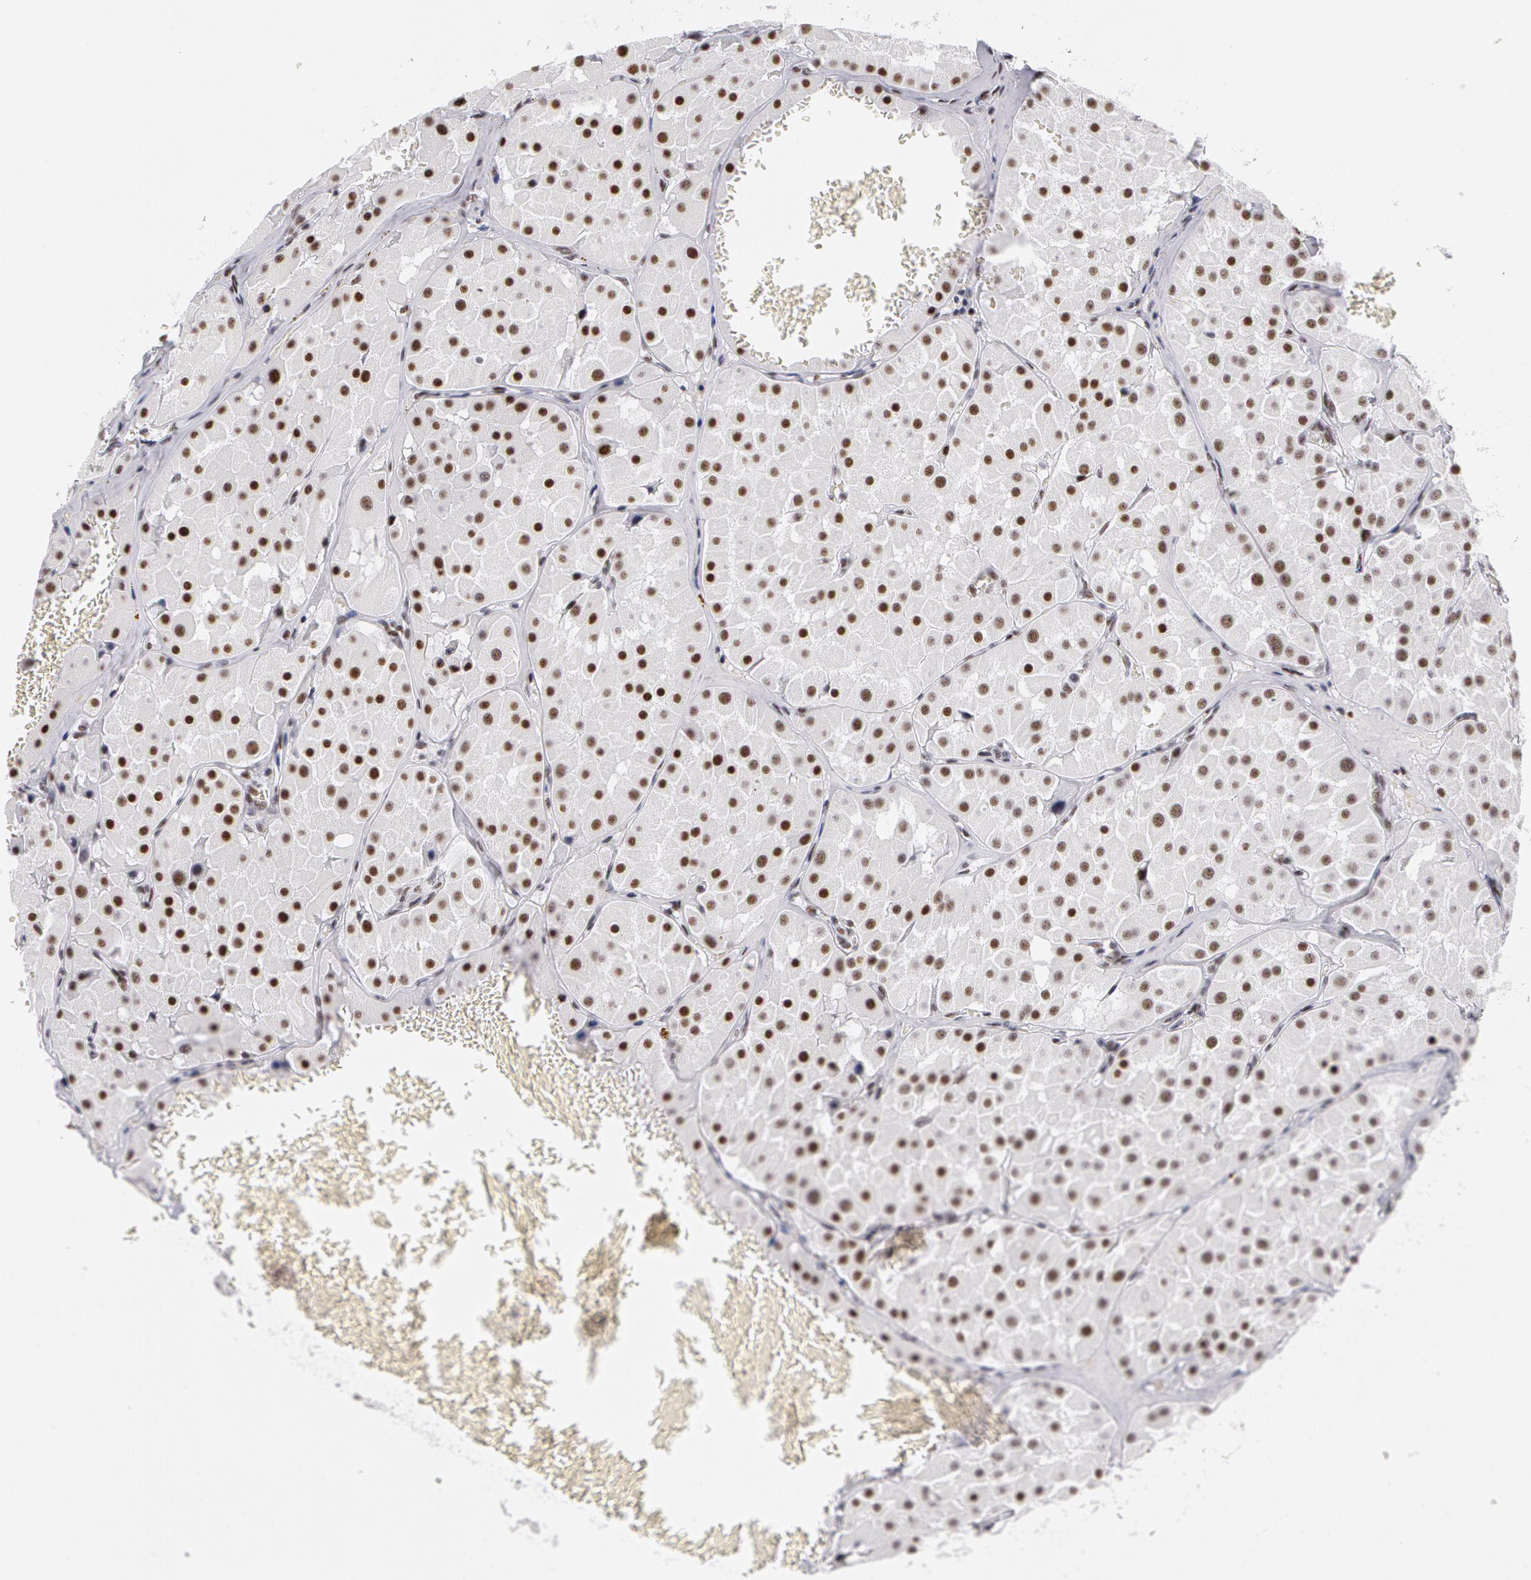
{"staining": {"intensity": "moderate", "quantity": ">75%", "location": "nuclear"}, "tissue": "renal cancer", "cell_type": "Tumor cells", "image_type": "cancer", "snomed": [{"axis": "morphology", "description": "Adenocarcinoma, uncertain malignant potential"}, {"axis": "topography", "description": "Kidney"}], "caption": "Moderate nuclear staining is present in about >75% of tumor cells in renal adenocarcinoma,  uncertain malignant potential.", "gene": "PNN", "patient": {"sex": "male", "age": 63}}